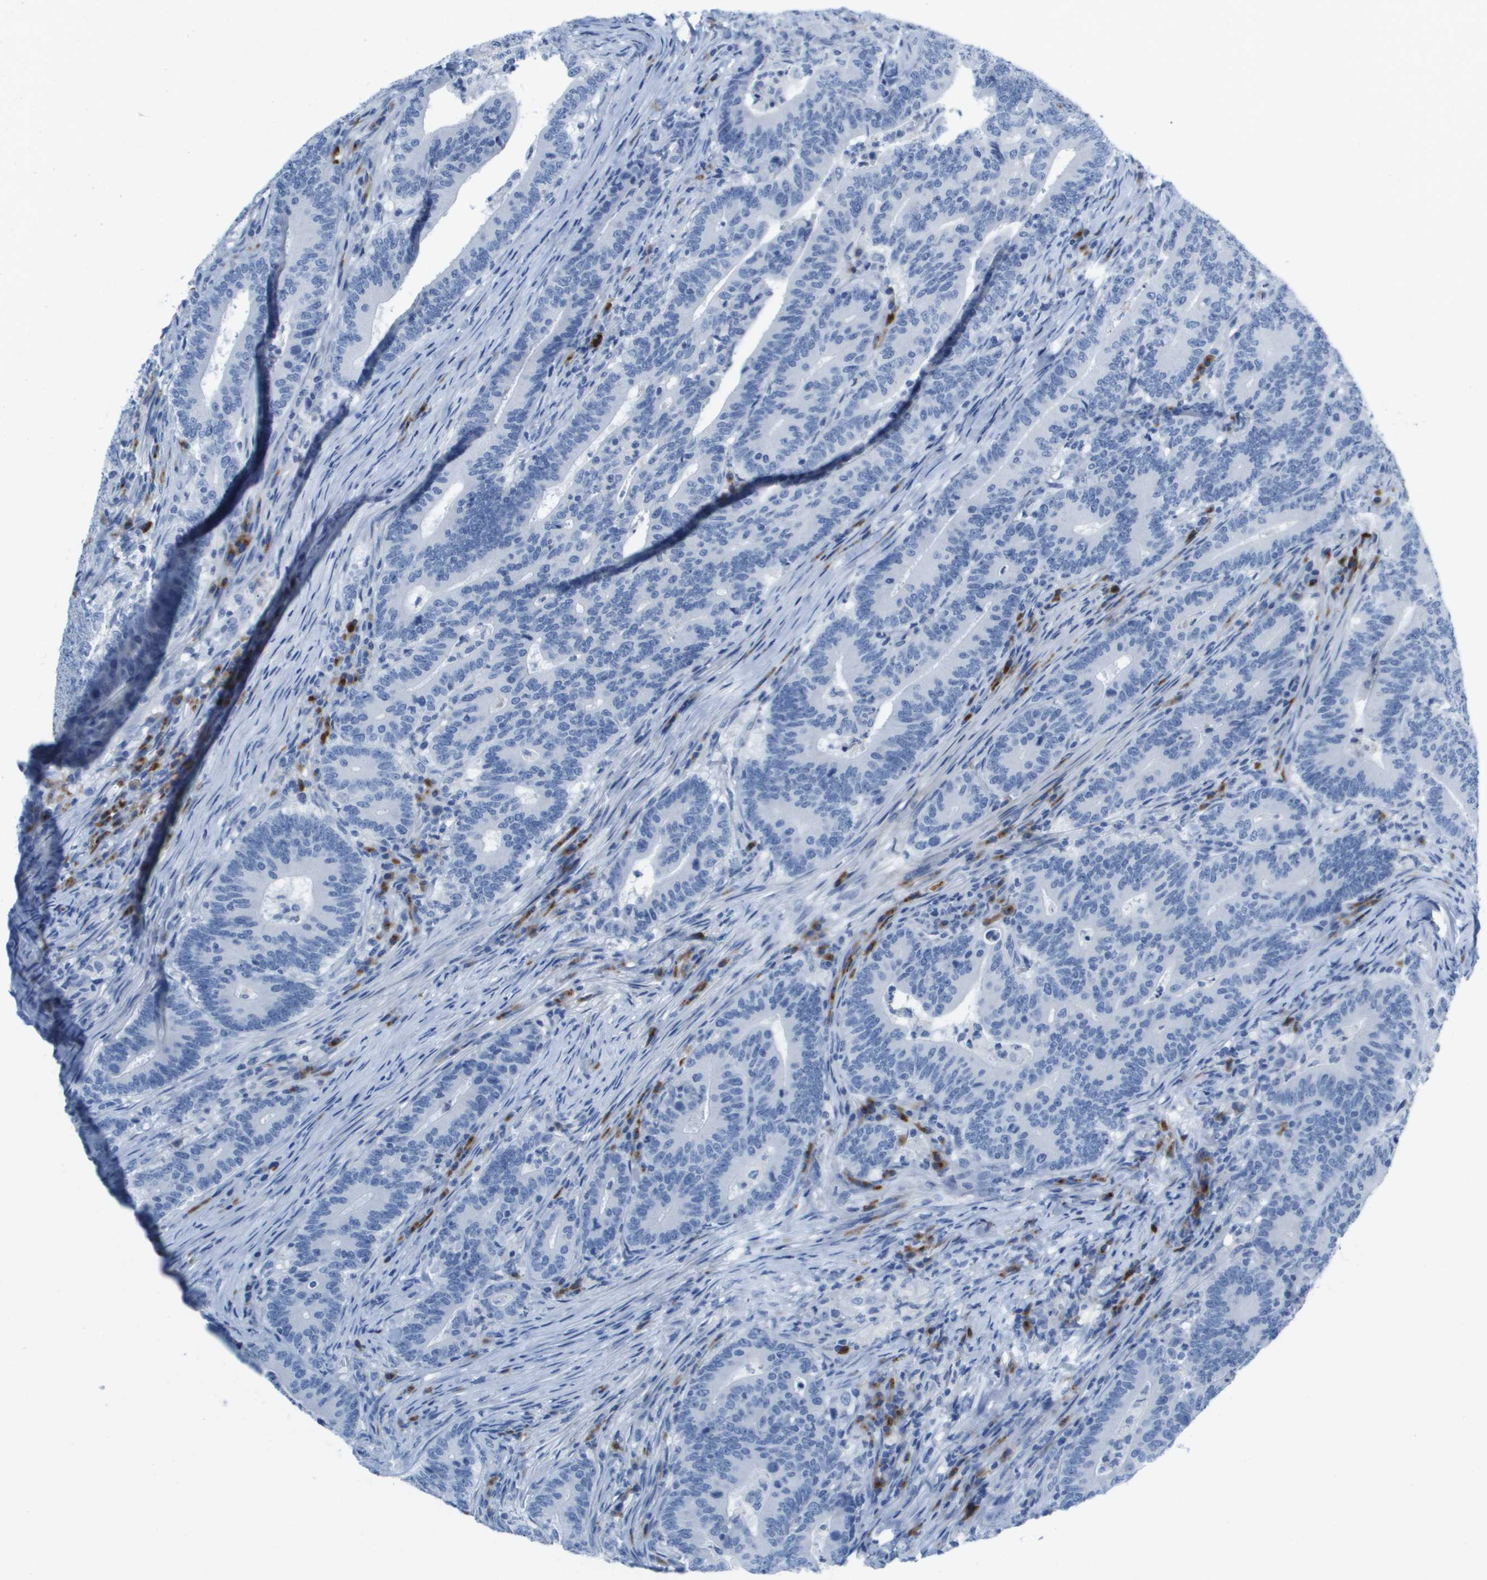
{"staining": {"intensity": "negative", "quantity": "none", "location": "none"}, "tissue": "colorectal cancer", "cell_type": "Tumor cells", "image_type": "cancer", "snomed": [{"axis": "morphology", "description": "Normal tissue, NOS"}, {"axis": "morphology", "description": "Adenocarcinoma, NOS"}, {"axis": "topography", "description": "Colon"}], "caption": "Immunohistochemical staining of human colorectal adenocarcinoma exhibits no significant staining in tumor cells.", "gene": "GPR18", "patient": {"sex": "female", "age": 66}}